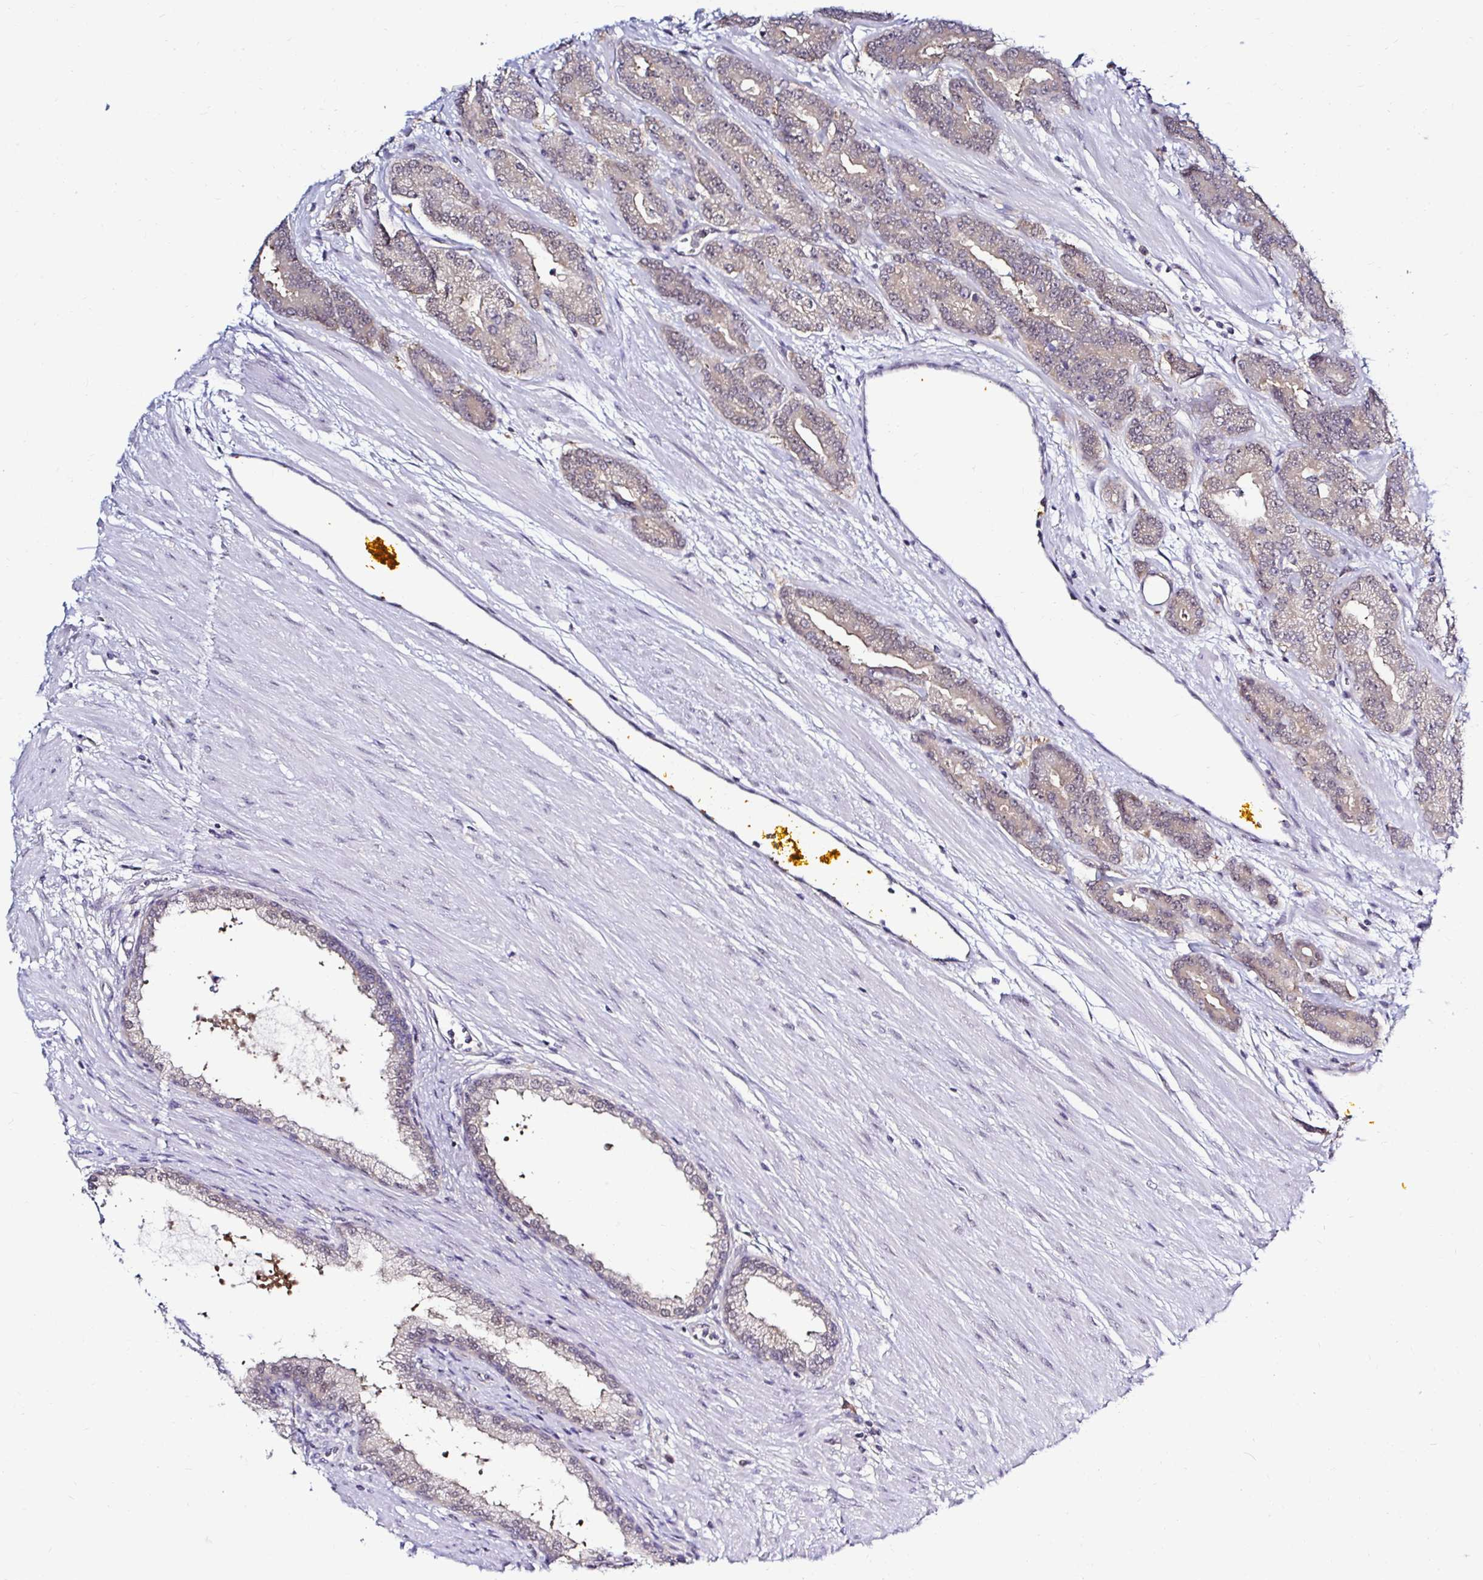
{"staining": {"intensity": "weak", "quantity": "<25%", "location": "nuclear"}, "tissue": "prostate cancer", "cell_type": "Tumor cells", "image_type": "cancer", "snomed": [{"axis": "morphology", "description": "Adenocarcinoma, High grade"}, {"axis": "topography", "description": "Prostate"}], "caption": "DAB immunohistochemical staining of prostate high-grade adenocarcinoma shows no significant positivity in tumor cells. (Brightfield microscopy of DAB immunohistochemistry (IHC) at high magnification).", "gene": "PSMD3", "patient": {"sex": "male", "age": 60}}